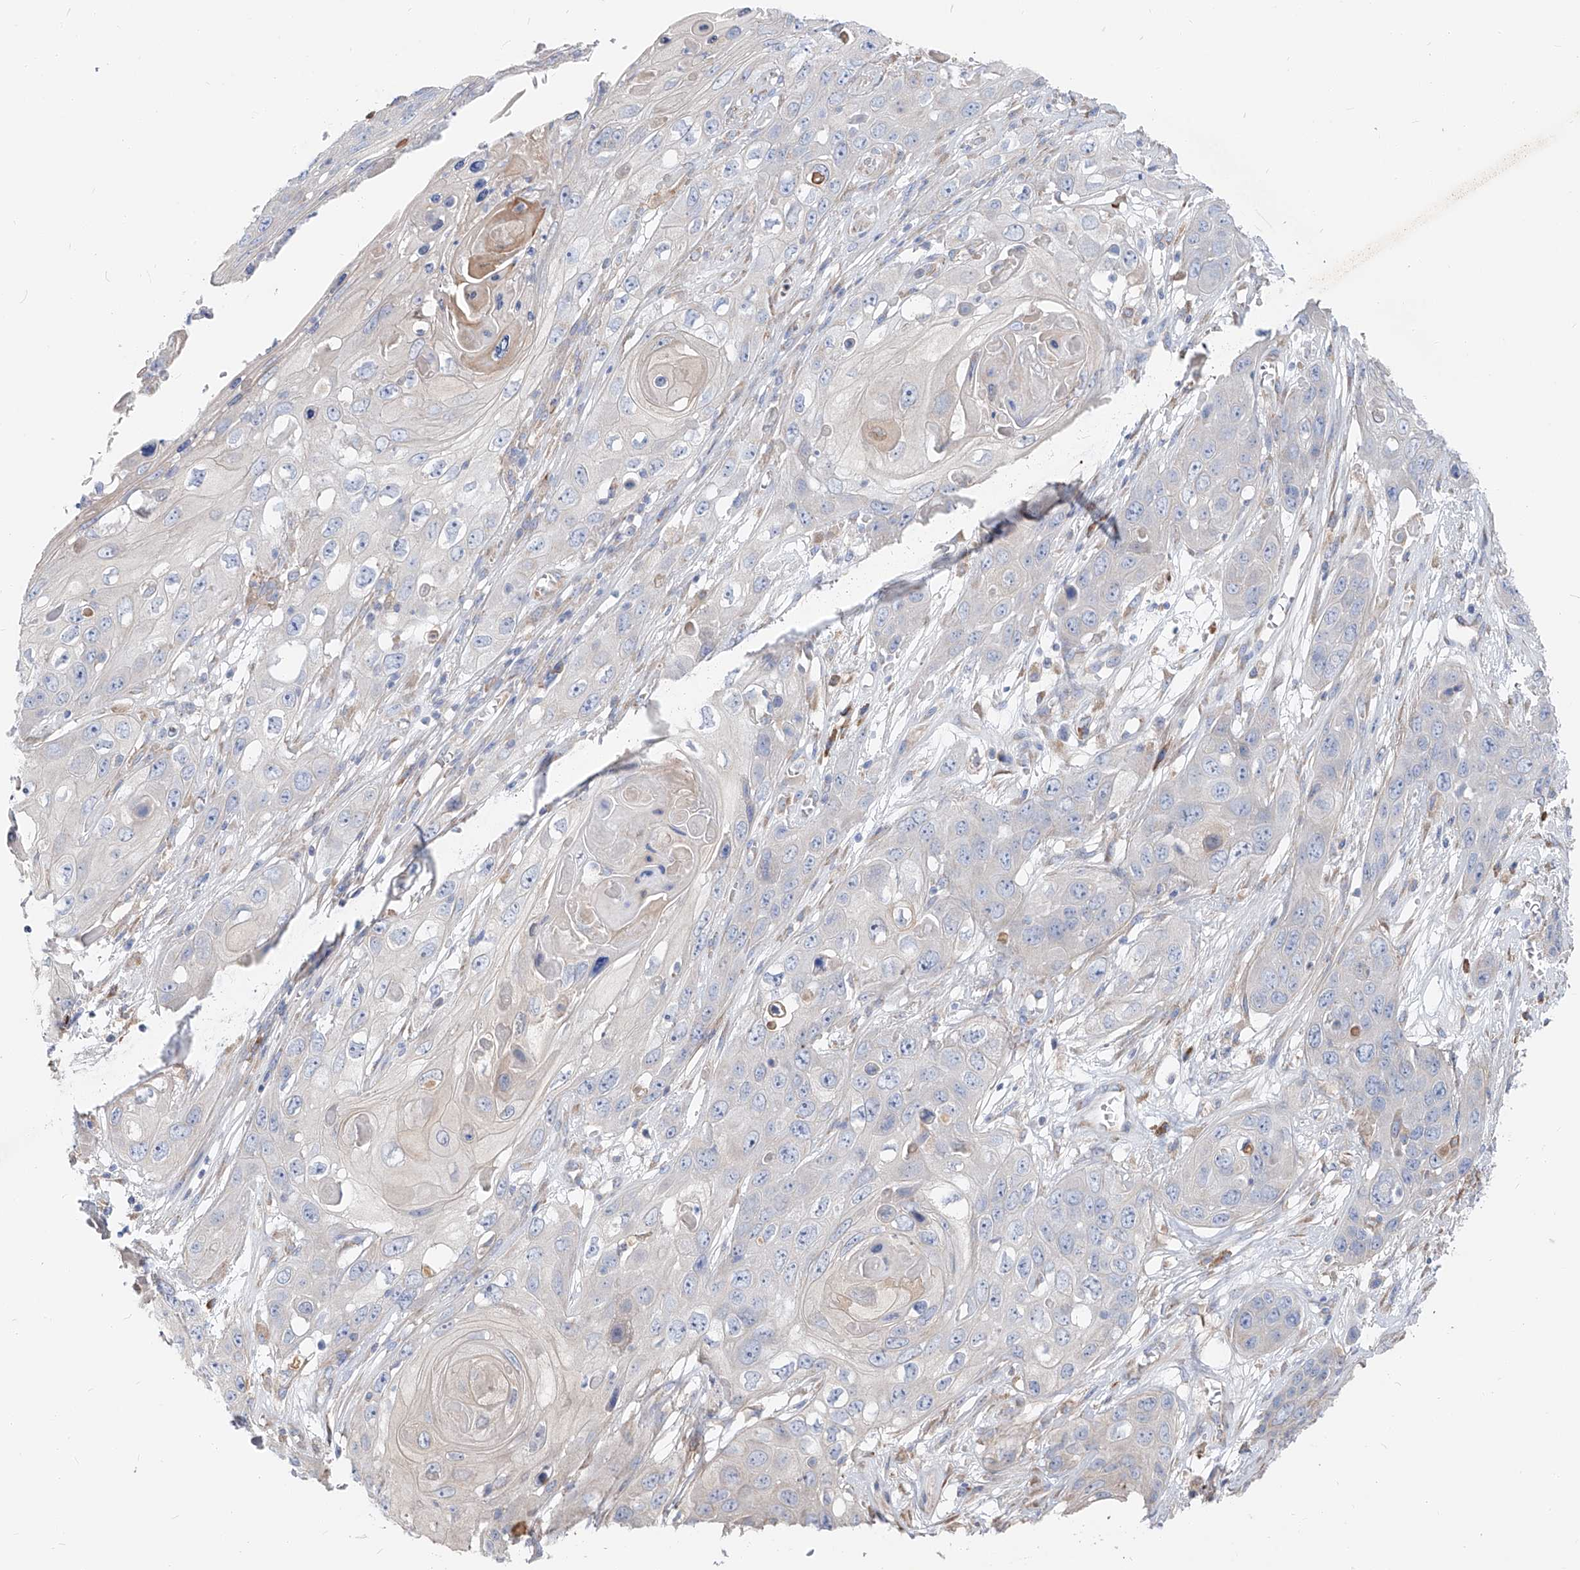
{"staining": {"intensity": "negative", "quantity": "none", "location": "none"}, "tissue": "skin cancer", "cell_type": "Tumor cells", "image_type": "cancer", "snomed": [{"axis": "morphology", "description": "Squamous cell carcinoma, NOS"}, {"axis": "topography", "description": "Skin"}], "caption": "Immunohistochemical staining of human squamous cell carcinoma (skin) shows no significant staining in tumor cells.", "gene": "UFL1", "patient": {"sex": "male", "age": 55}}